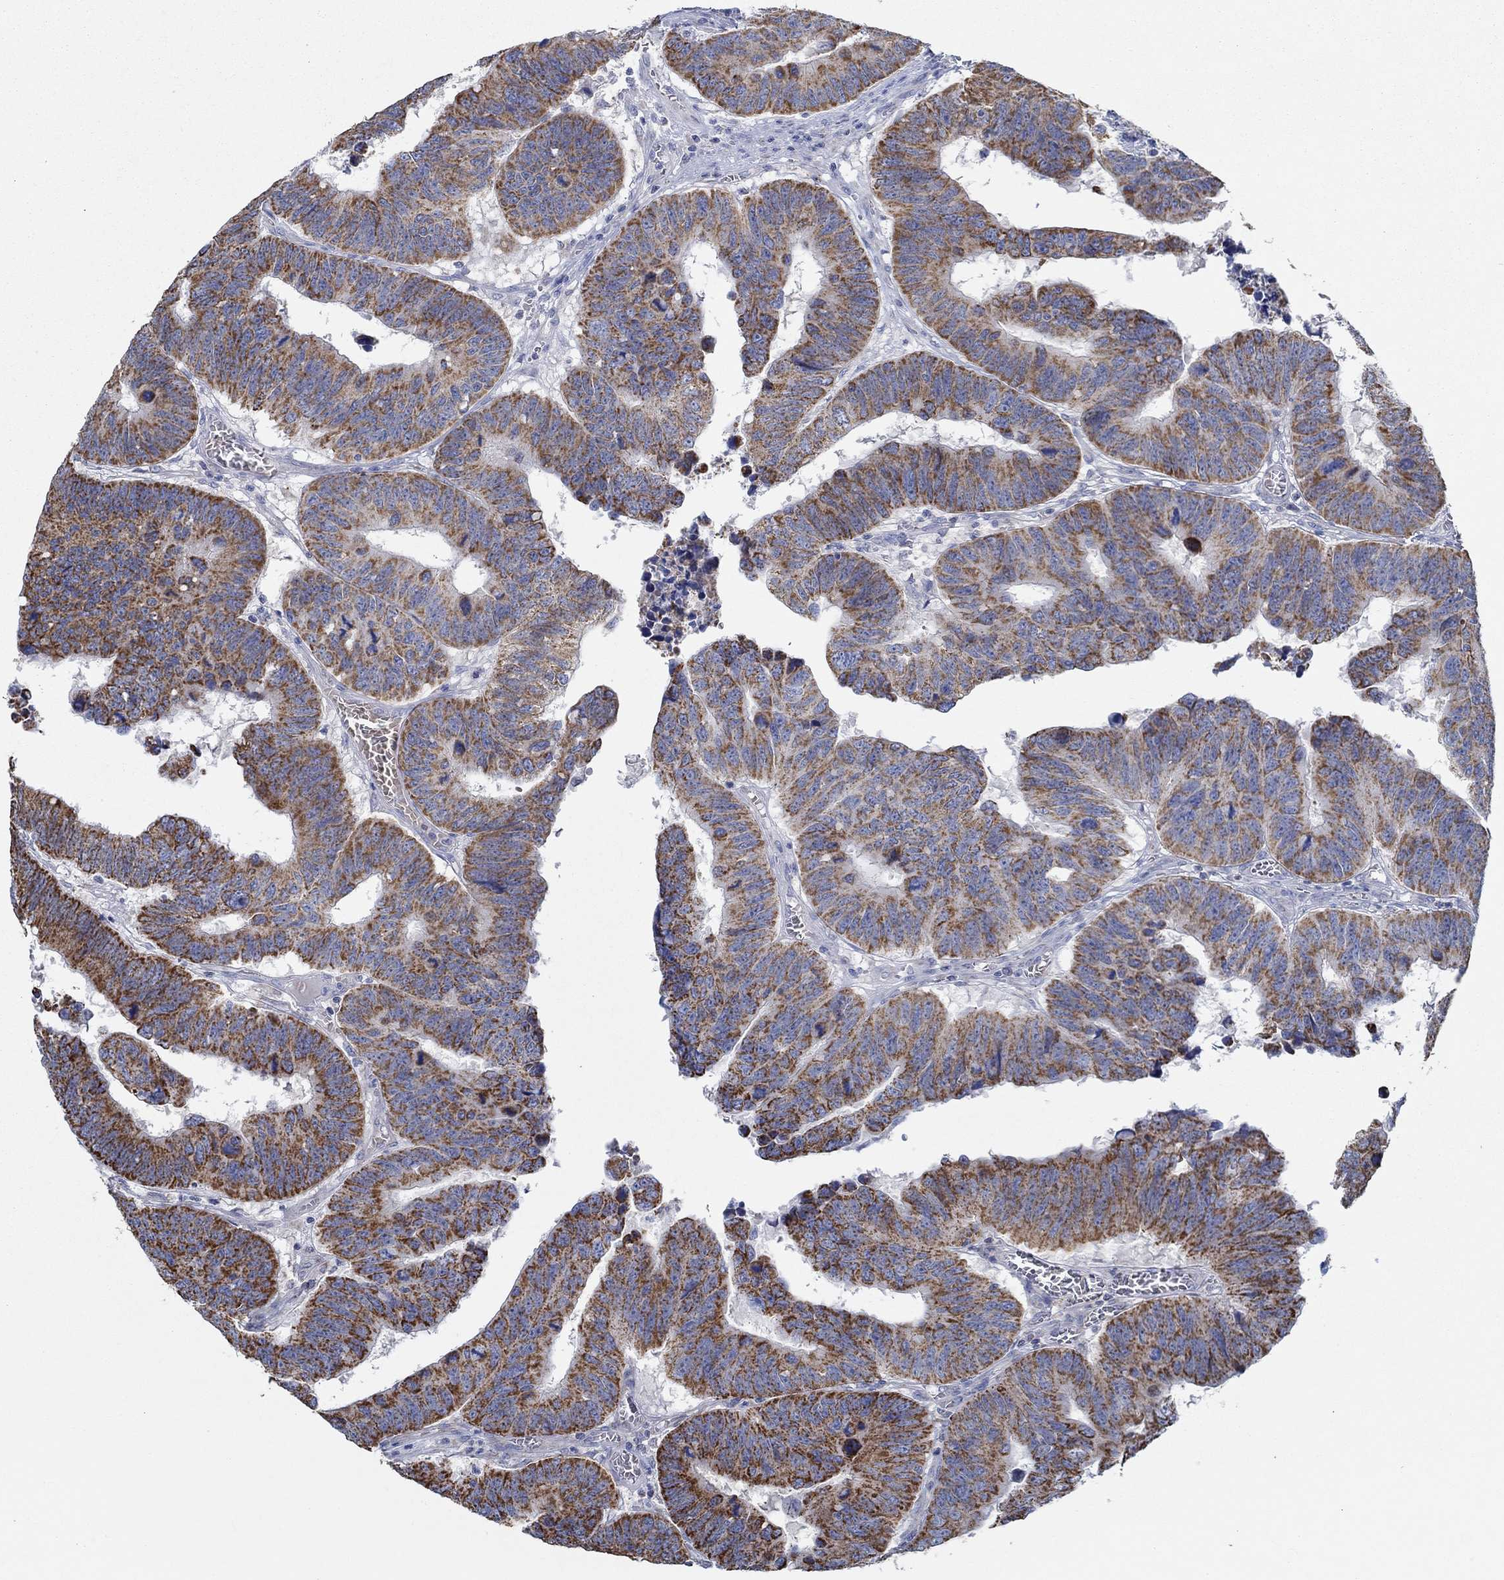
{"staining": {"intensity": "strong", "quantity": ">75%", "location": "cytoplasmic/membranous"}, "tissue": "colorectal cancer", "cell_type": "Tumor cells", "image_type": "cancer", "snomed": [{"axis": "morphology", "description": "Adenocarcinoma, NOS"}, {"axis": "topography", "description": "Appendix"}, {"axis": "topography", "description": "Colon"}, {"axis": "topography", "description": "Cecum"}, {"axis": "topography", "description": "Colon asc"}], "caption": "A photomicrograph of adenocarcinoma (colorectal) stained for a protein displays strong cytoplasmic/membranous brown staining in tumor cells.", "gene": "GLOD5", "patient": {"sex": "female", "age": 85}}